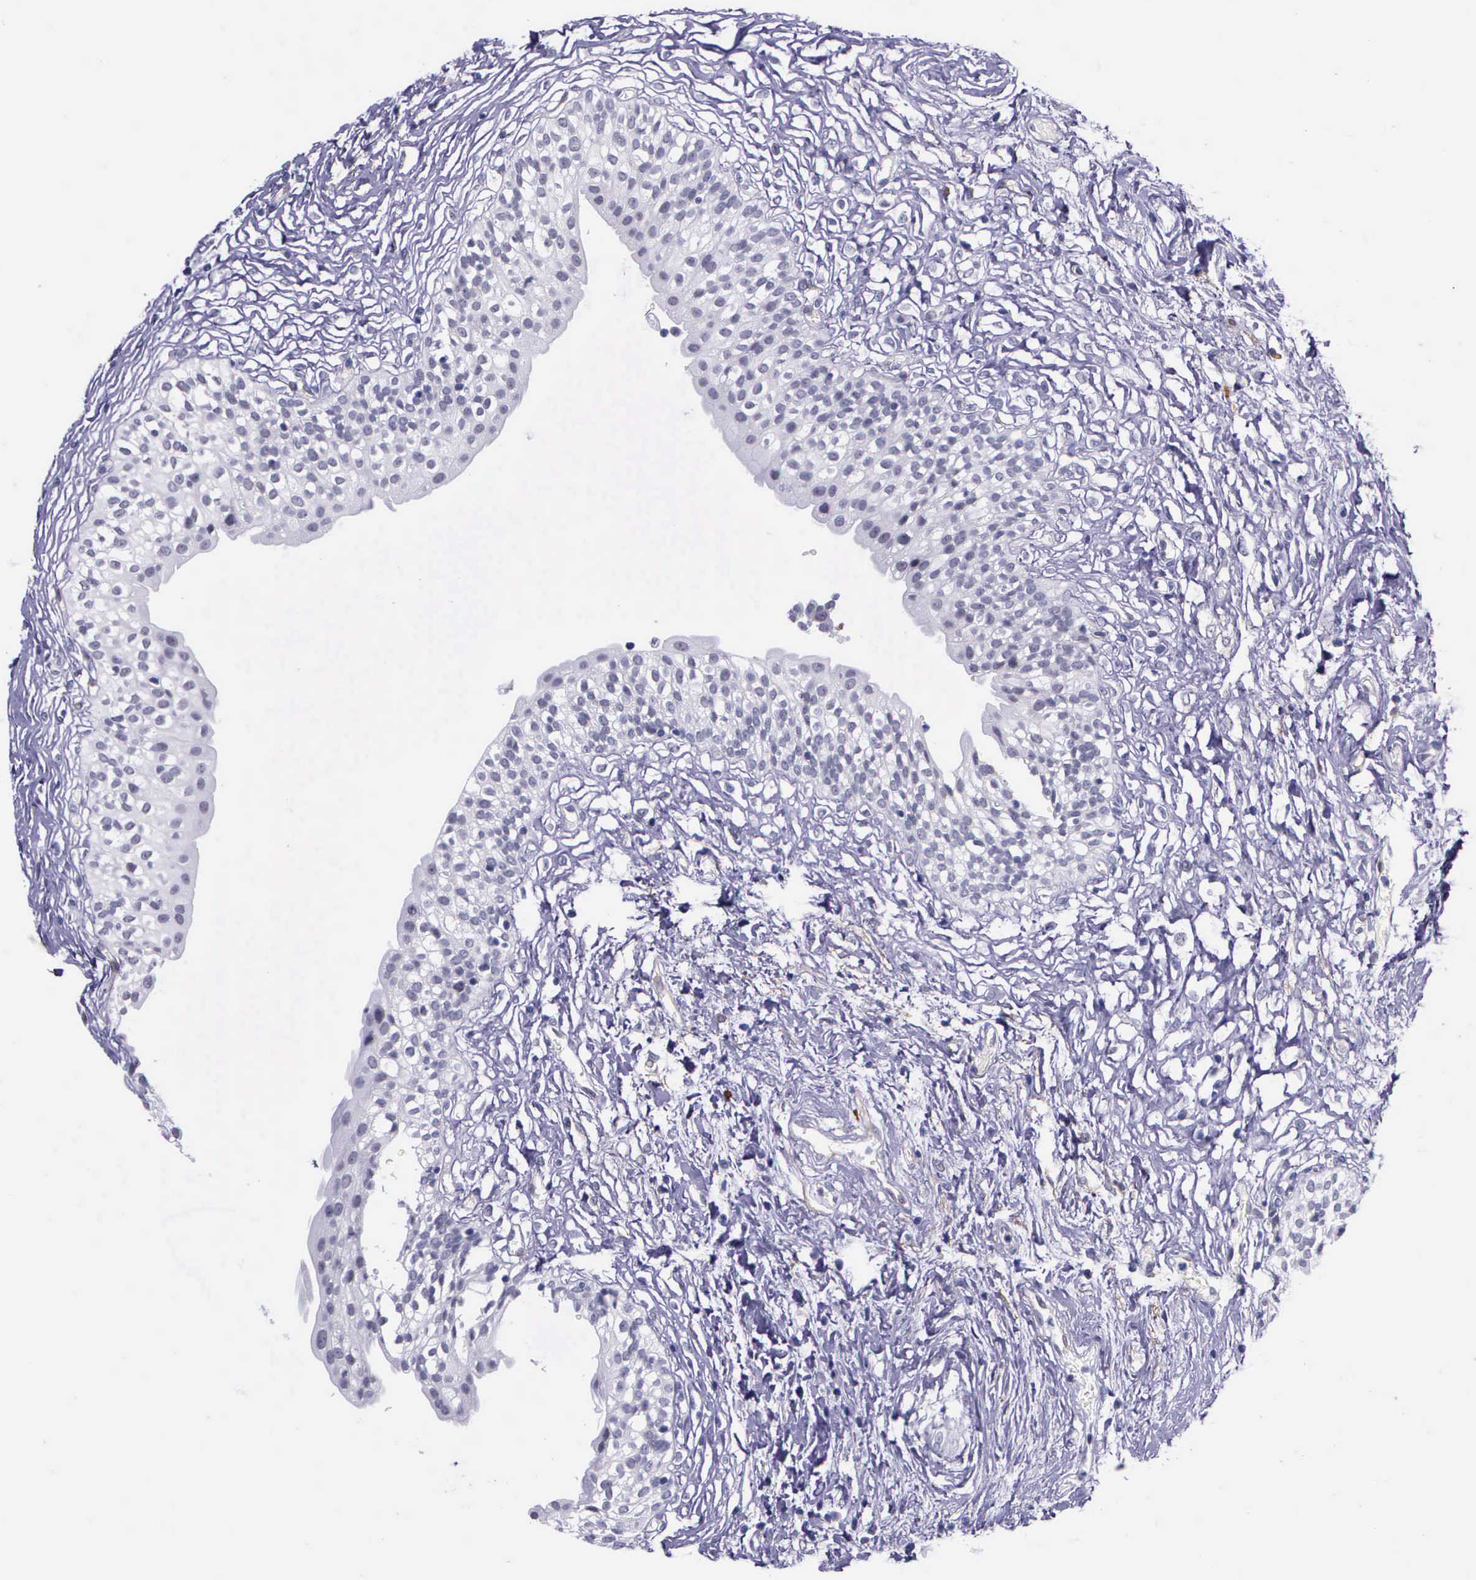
{"staining": {"intensity": "weak", "quantity": "<25%", "location": "cytoplasmic/membranous"}, "tissue": "urinary bladder", "cell_type": "Urothelial cells", "image_type": "normal", "snomed": [{"axis": "morphology", "description": "Adenocarcinoma, NOS"}, {"axis": "topography", "description": "Urinary bladder"}], "caption": "This is a micrograph of immunohistochemistry staining of normal urinary bladder, which shows no expression in urothelial cells.", "gene": "AHNAK2", "patient": {"sex": "male", "age": 61}}